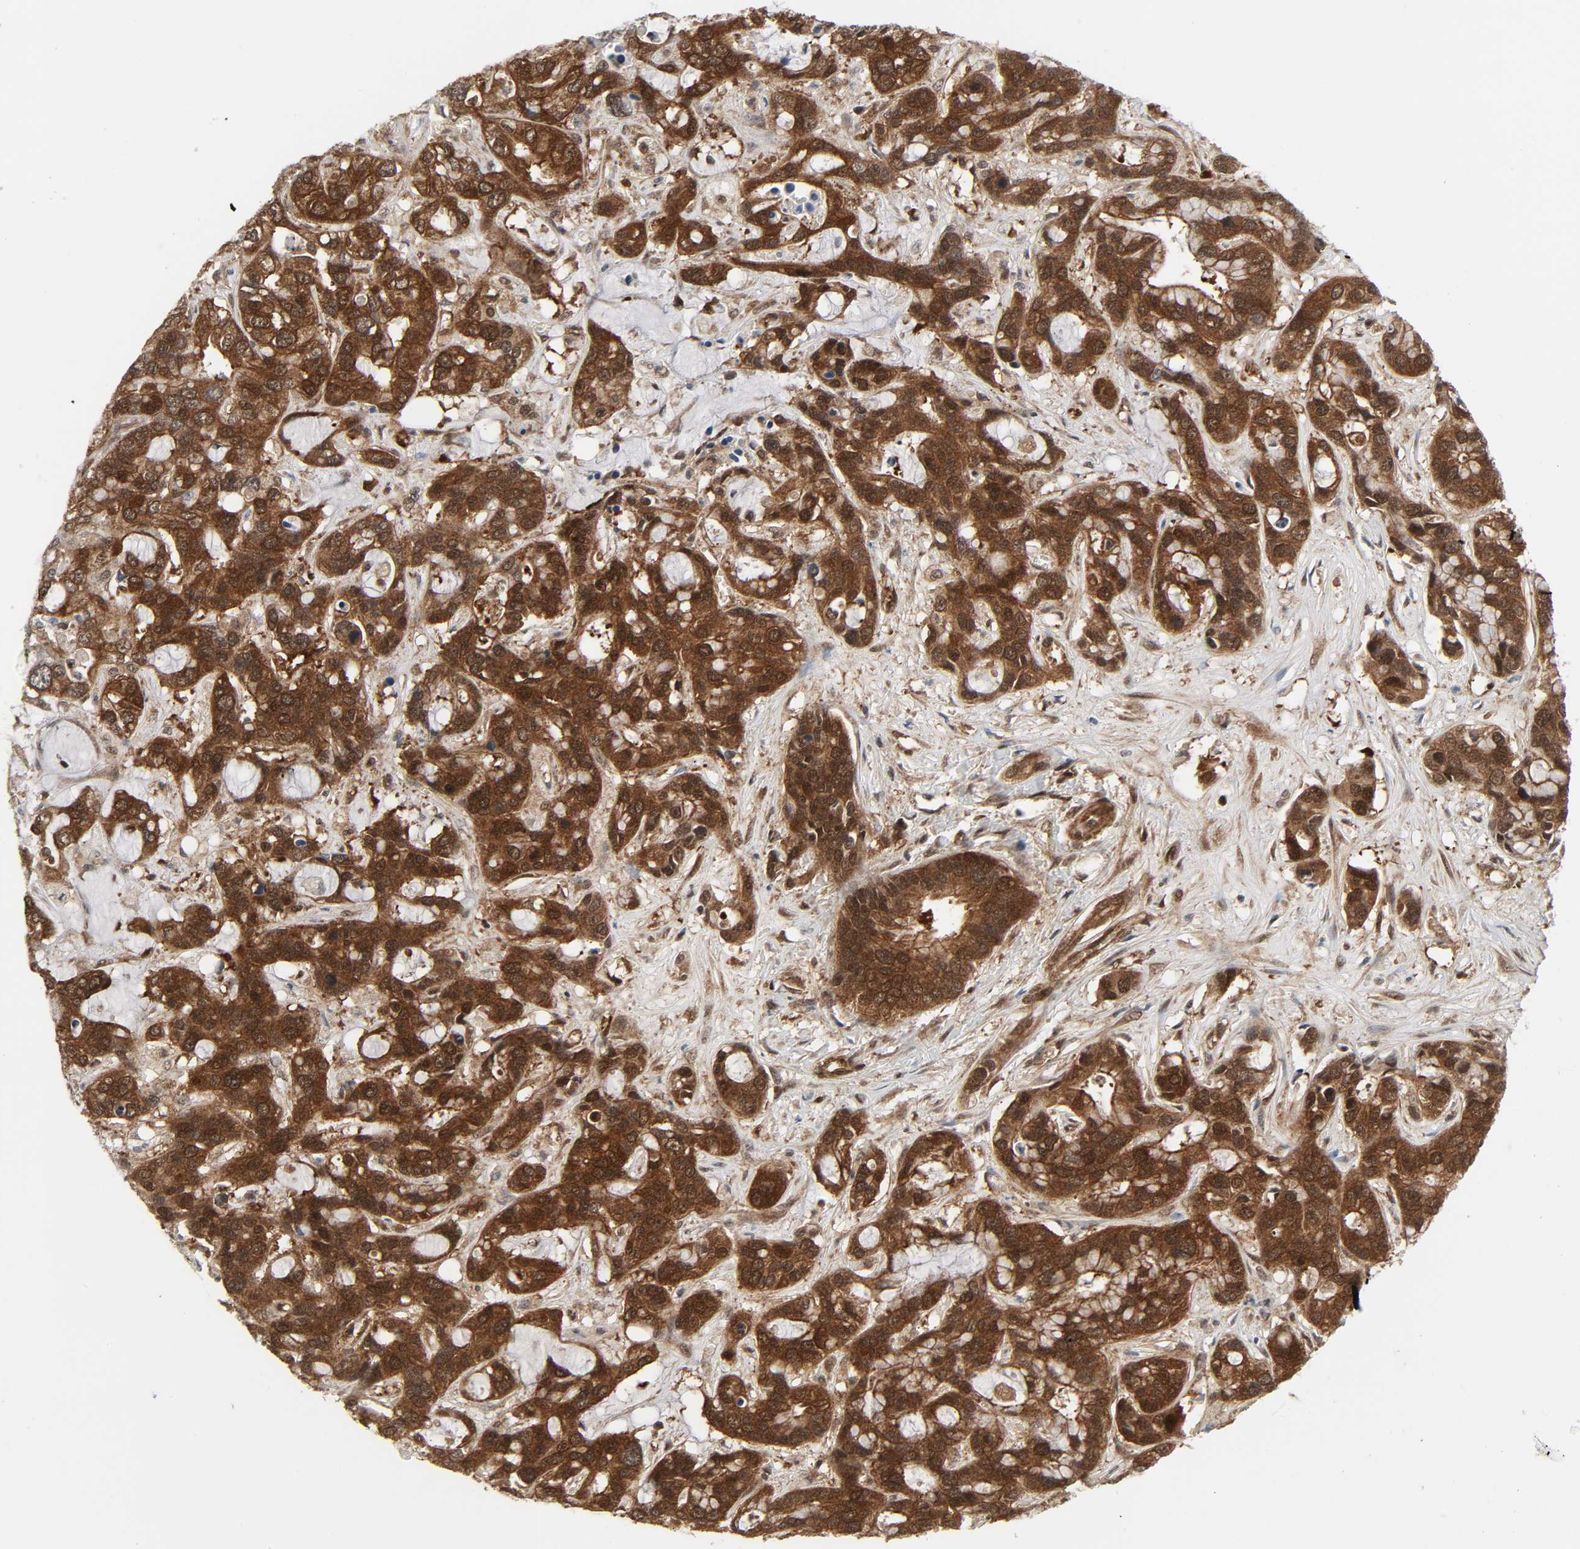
{"staining": {"intensity": "strong", "quantity": ">75%", "location": "cytoplasmic/membranous,nuclear"}, "tissue": "liver cancer", "cell_type": "Tumor cells", "image_type": "cancer", "snomed": [{"axis": "morphology", "description": "Cholangiocarcinoma"}, {"axis": "topography", "description": "Liver"}], "caption": "Immunohistochemical staining of human liver cancer reveals high levels of strong cytoplasmic/membranous and nuclear staining in approximately >75% of tumor cells.", "gene": "GSK3A", "patient": {"sex": "female", "age": 65}}